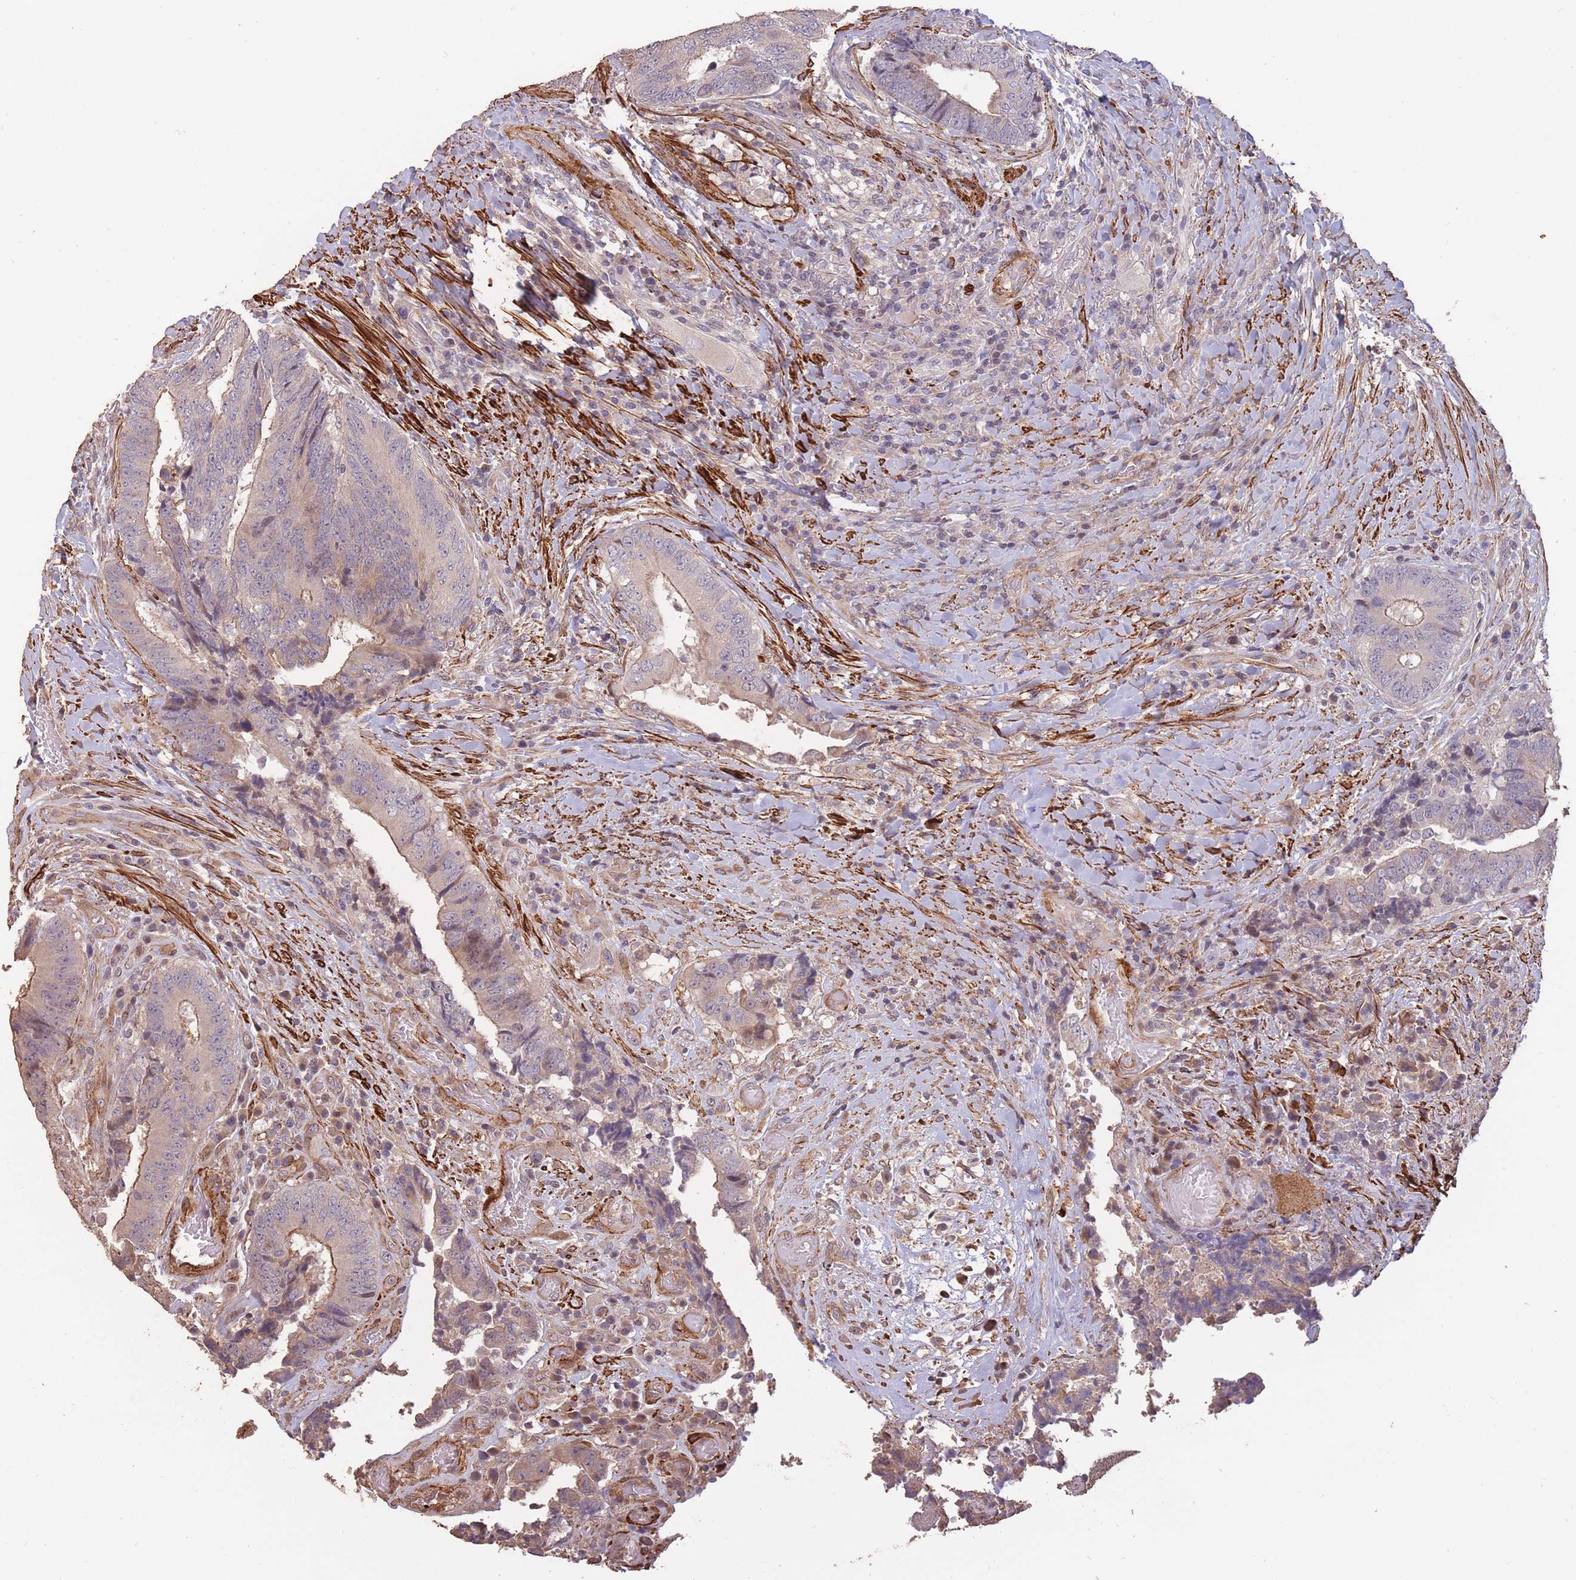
{"staining": {"intensity": "moderate", "quantity": "<25%", "location": "cytoplasmic/membranous"}, "tissue": "colorectal cancer", "cell_type": "Tumor cells", "image_type": "cancer", "snomed": [{"axis": "morphology", "description": "Adenocarcinoma, NOS"}, {"axis": "topography", "description": "Rectum"}], "caption": "Moderate cytoplasmic/membranous positivity is present in about <25% of tumor cells in colorectal adenocarcinoma. (DAB (3,3'-diaminobenzidine) IHC with brightfield microscopy, high magnification).", "gene": "NLRC4", "patient": {"sex": "male", "age": 72}}